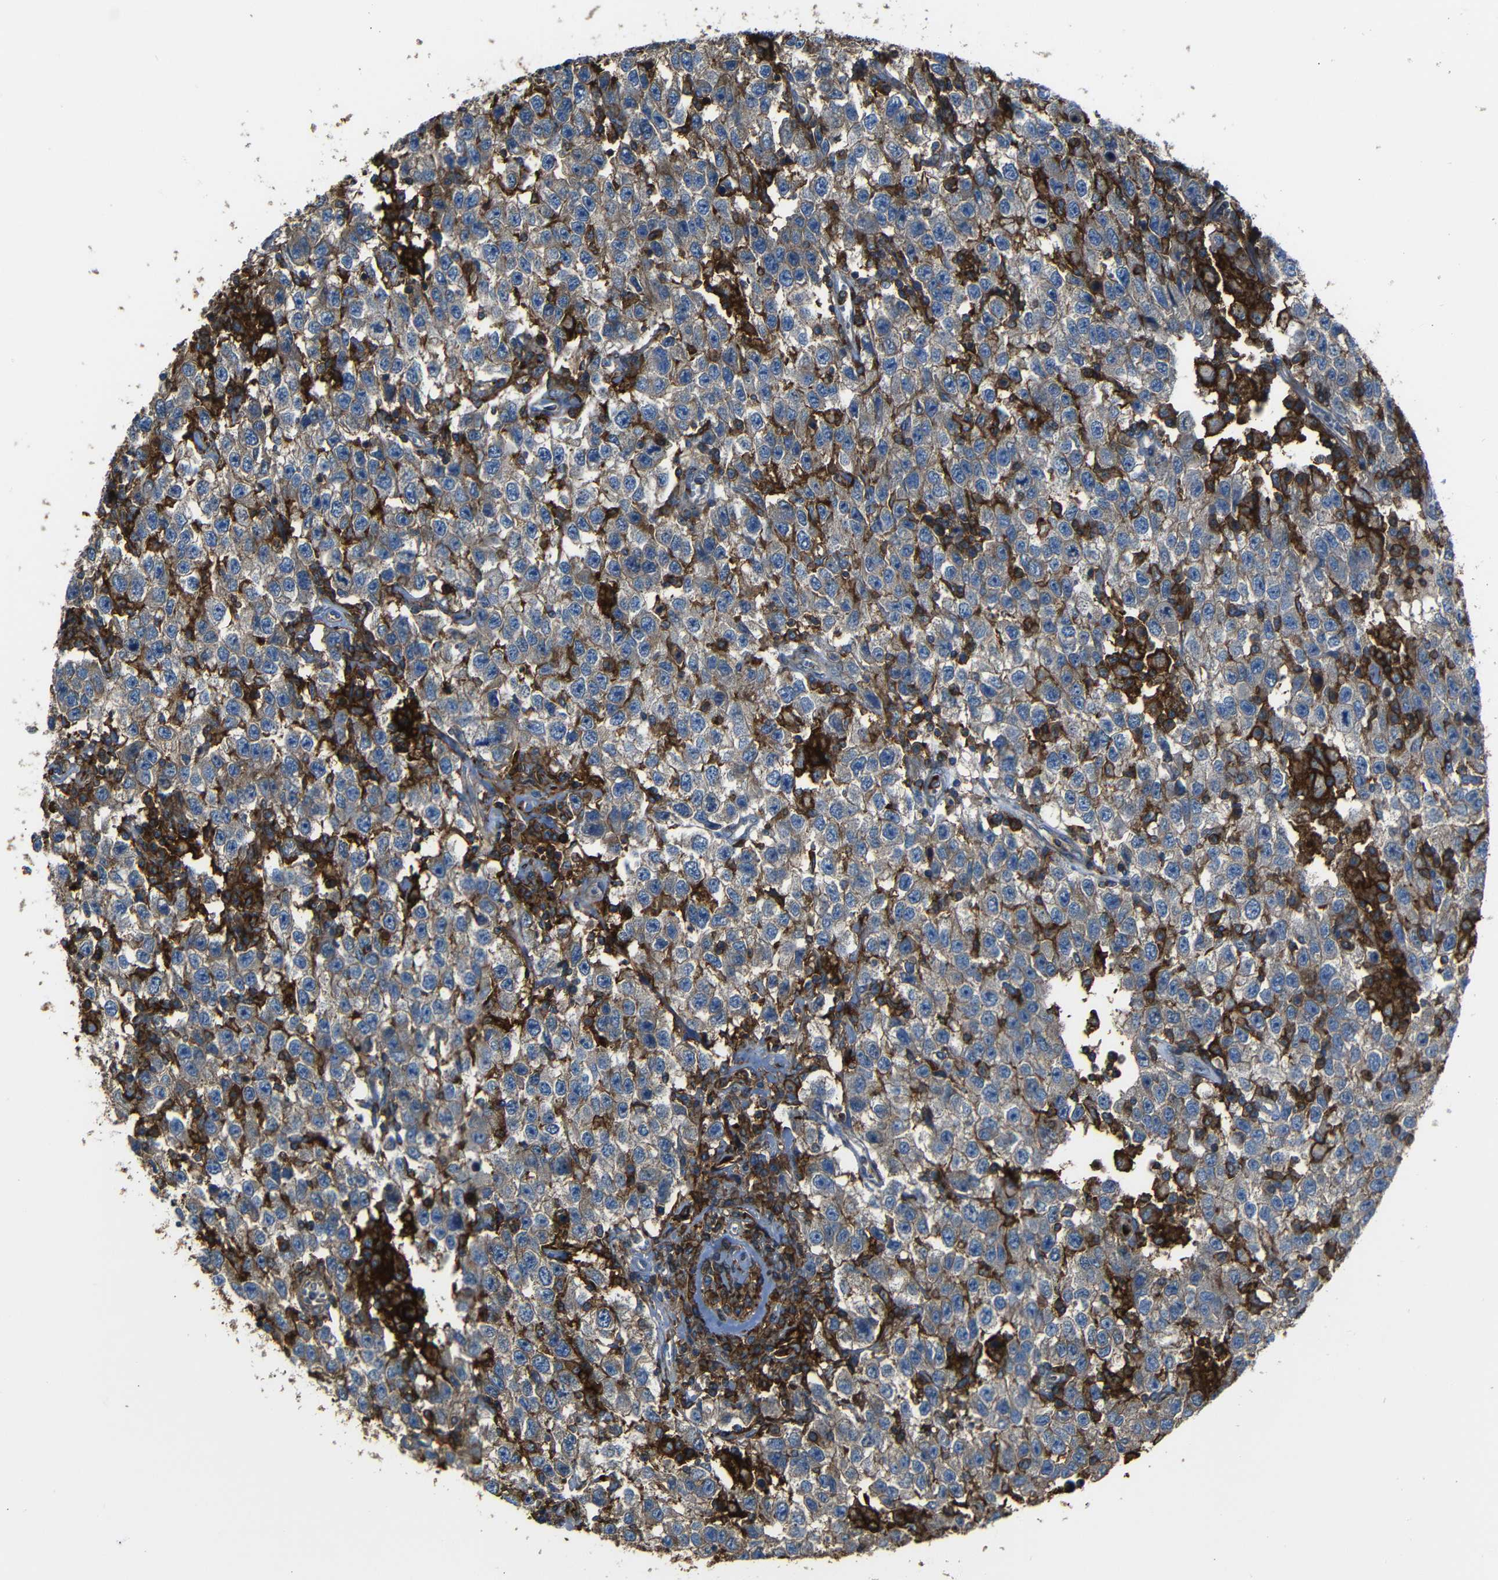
{"staining": {"intensity": "weak", "quantity": ">75%", "location": "cytoplasmic/membranous"}, "tissue": "testis cancer", "cell_type": "Tumor cells", "image_type": "cancer", "snomed": [{"axis": "morphology", "description": "Seminoma, NOS"}, {"axis": "topography", "description": "Testis"}], "caption": "Human testis seminoma stained for a protein (brown) shows weak cytoplasmic/membranous positive expression in about >75% of tumor cells.", "gene": "ADGRE5", "patient": {"sex": "male", "age": 41}}